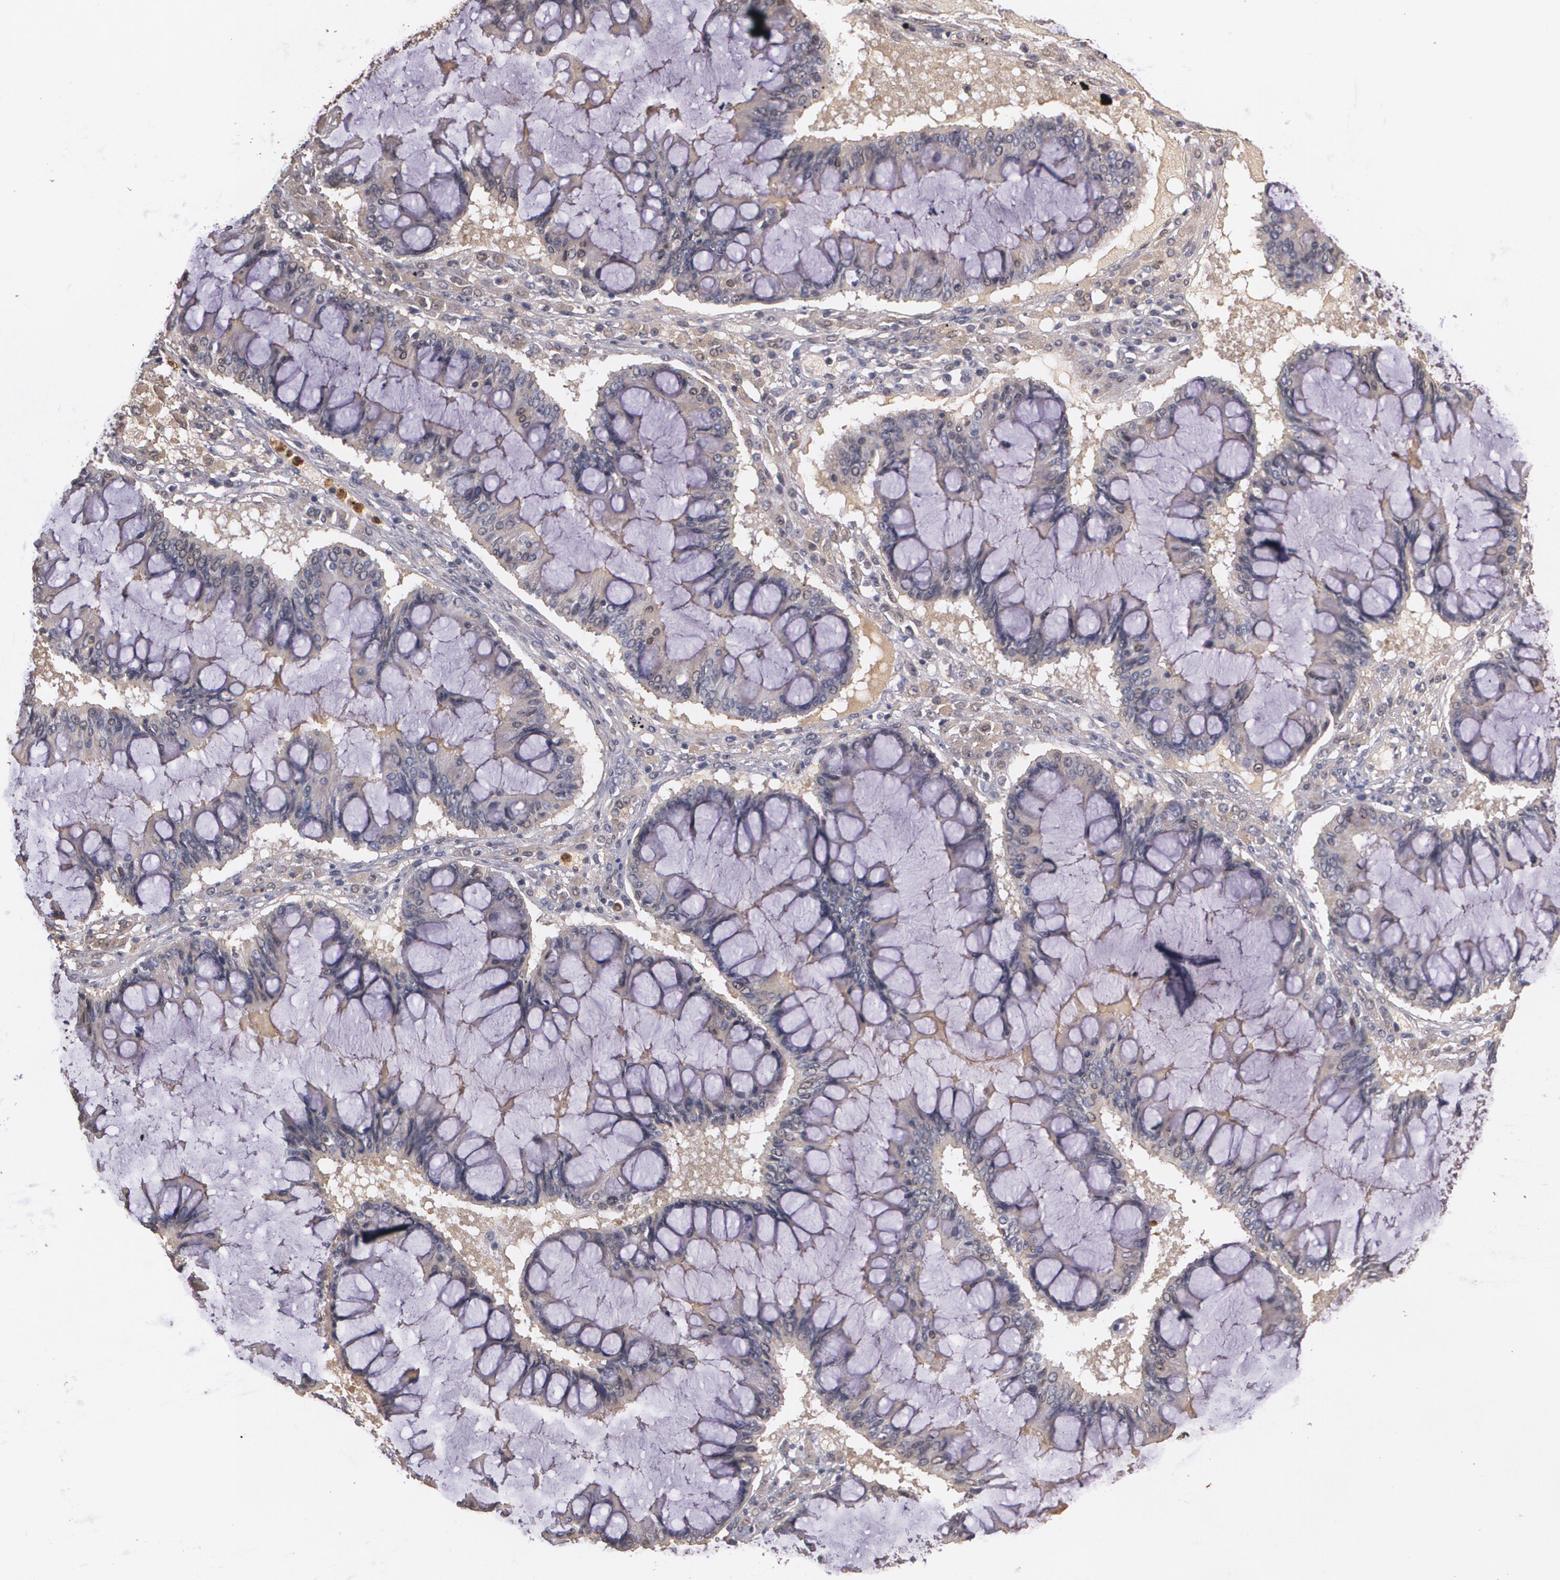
{"staining": {"intensity": "weak", "quantity": ">75%", "location": "cytoplasmic/membranous"}, "tissue": "ovarian cancer", "cell_type": "Tumor cells", "image_type": "cancer", "snomed": [{"axis": "morphology", "description": "Cystadenocarcinoma, mucinous, NOS"}, {"axis": "topography", "description": "Ovary"}], "caption": "This histopathology image displays mucinous cystadenocarcinoma (ovarian) stained with immunohistochemistry (IHC) to label a protein in brown. The cytoplasmic/membranous of tumor cells show weak positivity for the protein. Nuclei are counter-stained blue.", "gene": "PTS", "patient": {"sex": "female", "age": 73}}